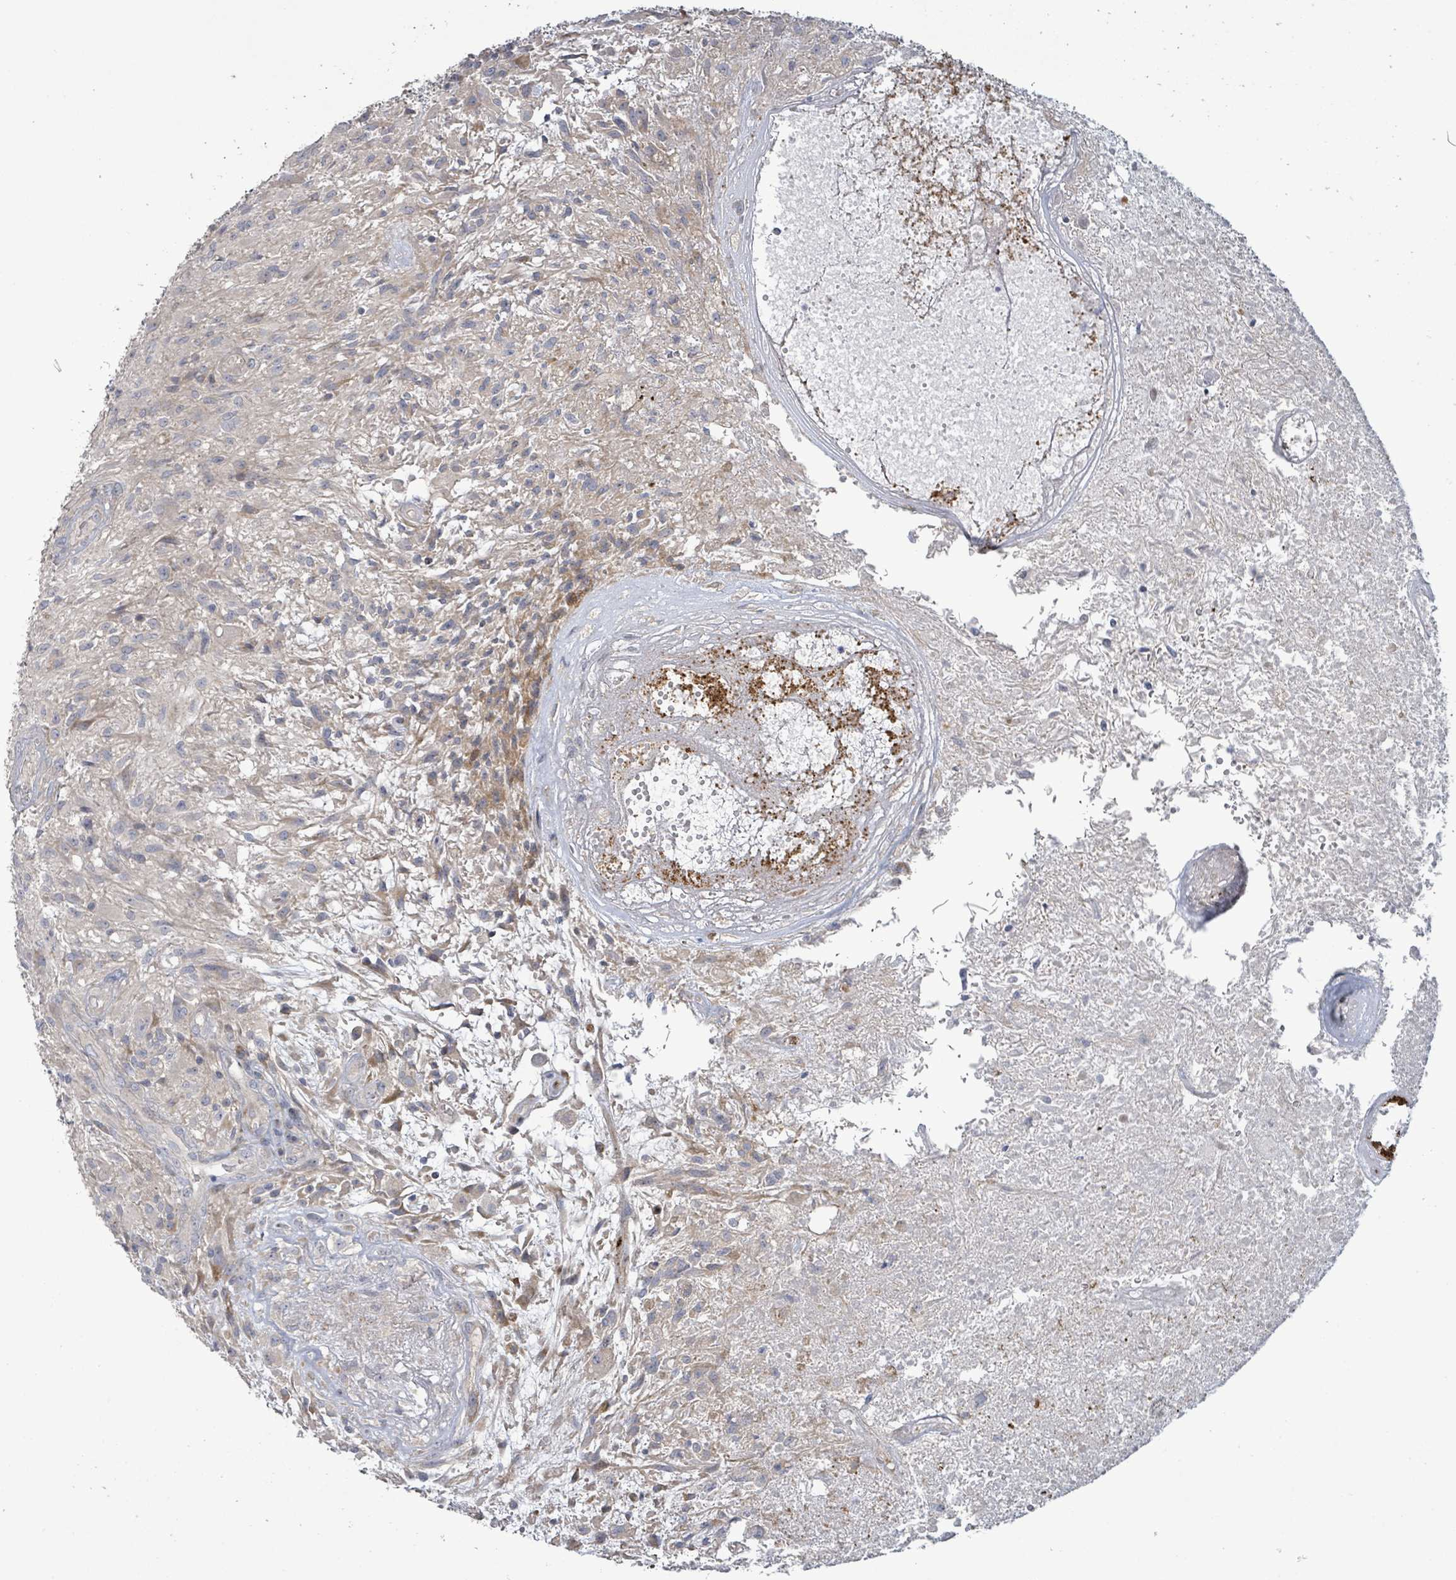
{"staining": {"intensity": "moderate", "quantity": "<25%", "location": "cytoplasmic/membranous"}, "tissue": "glioma", "cell_type": "Tumor cells", "image_type": "cancer", "snomed": [{"axis": "morphology", "description": "Glioma, malignant, High grade"}, {"axis": "topography", "description": "Brain"}], "caption": "Human glioma stained for a protein (brown) displays moderate cytoplasmic/membranous positive positivity in about <25% of tumor cells.", "gene": "LILRA4", "patient": {"sex": "male", "age": 56}}